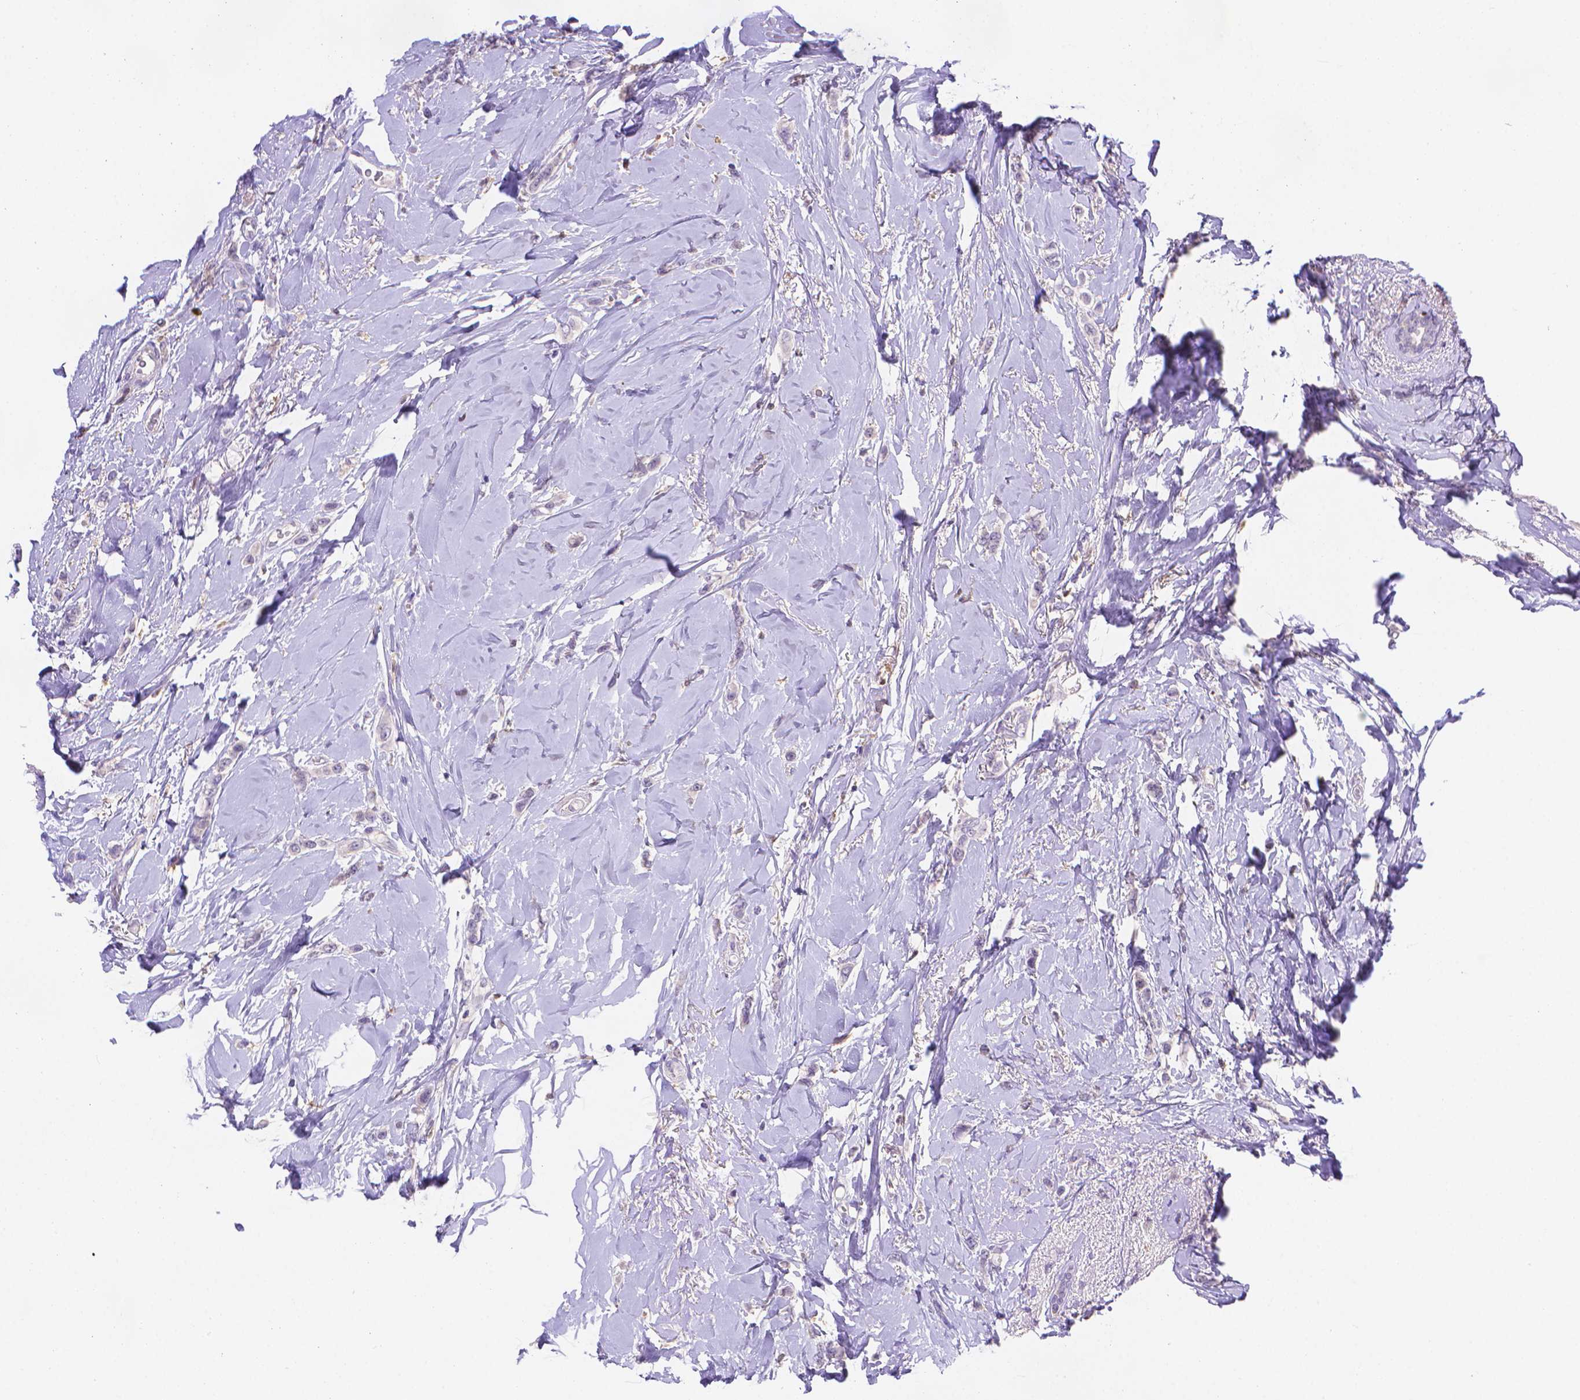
{"staining": {"intensity": "negative", "quantity": "none", "location": "none"}, "tissue": "breast cancer", "cell_type": "Tumor cells", "image_type": "cancer", "snomed": [{"axis": "morphology", "description": "Lobular carcinoma"}, {"axis": "topography", "description": "Breast"}], "caption": "Immunohistochemistry of lobular carcinoma (breast) shows no expression in tumor cells.", "gene": "FGD2", "patient": {"sex": "female", "age": 66}}